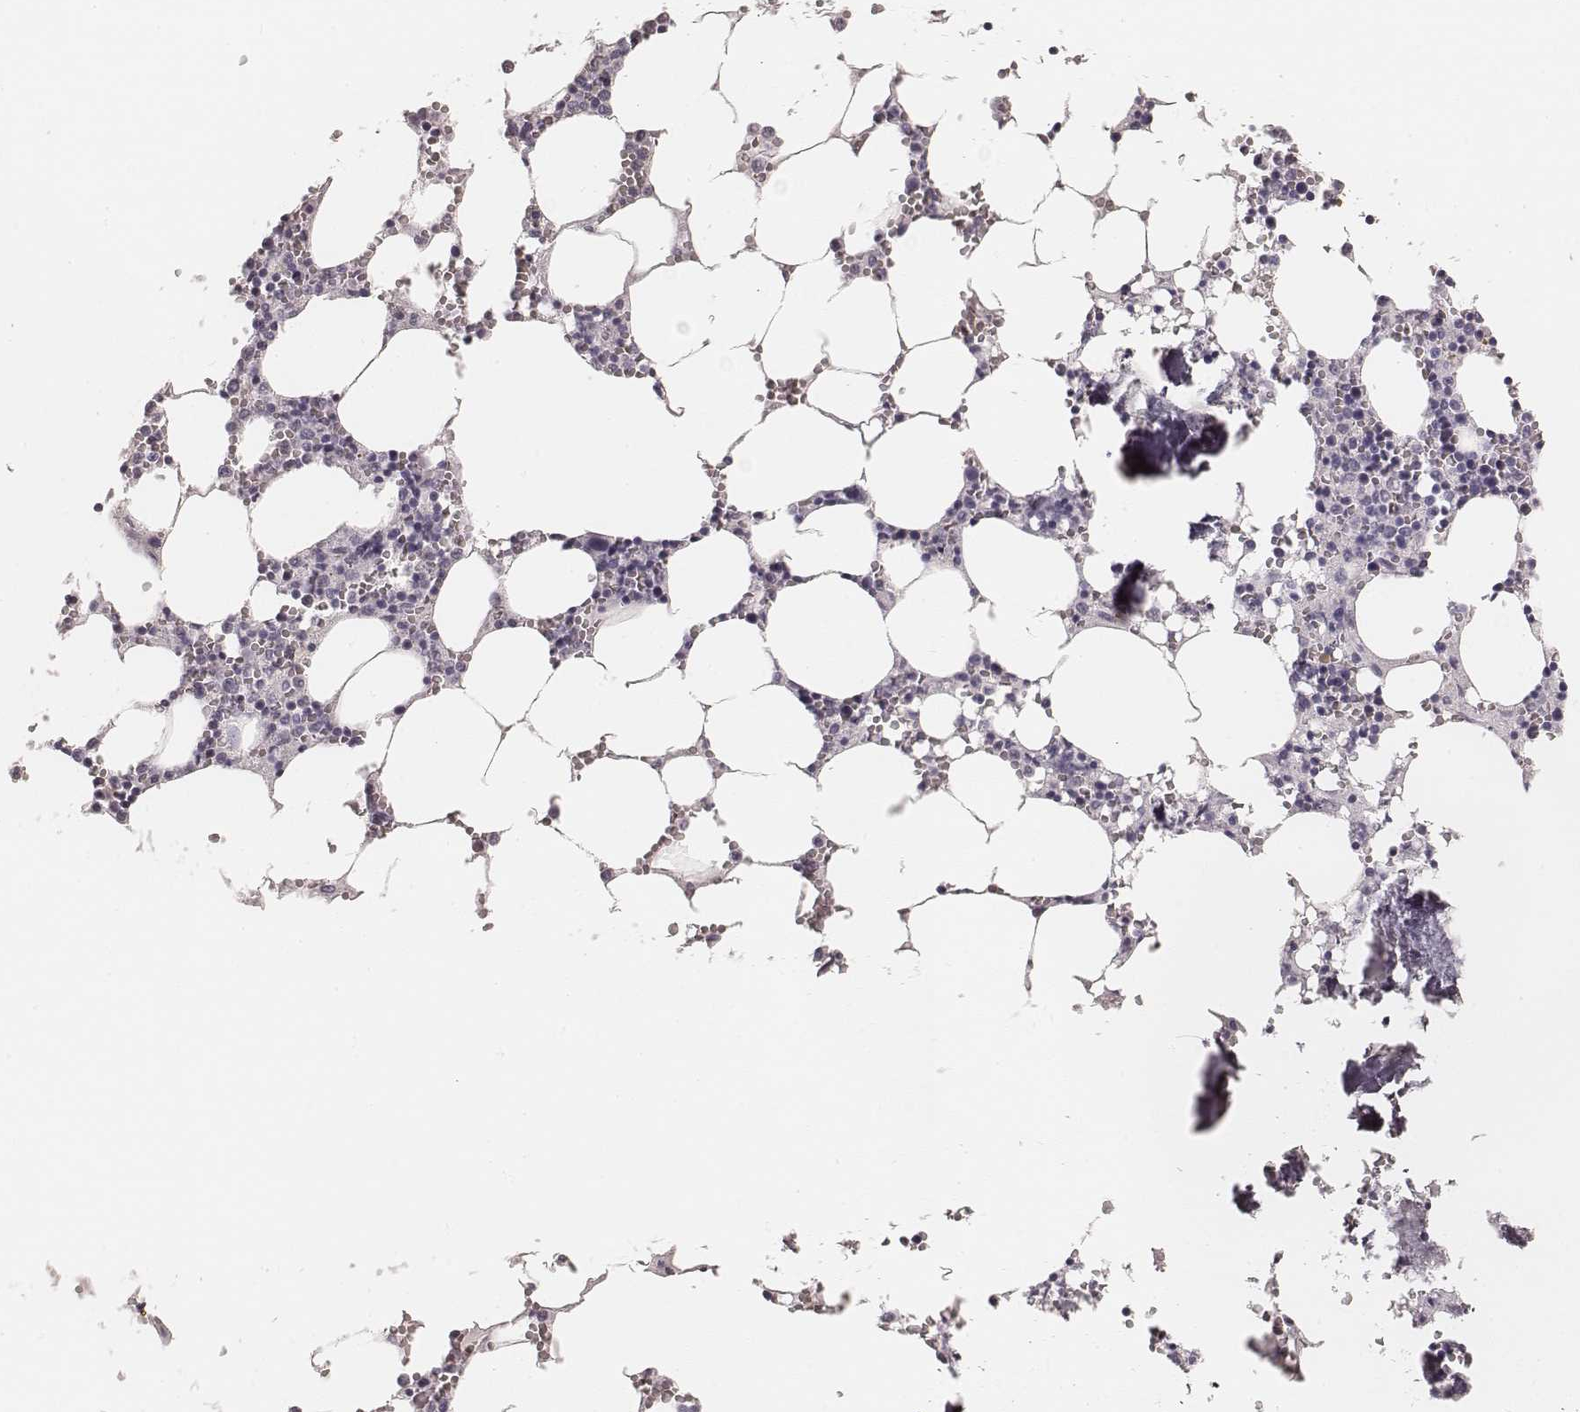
{"staining": {"intensity": "negative", "quantity": "none", "location": "none"}, "tissue": "bone marrow", "cell_type": "Hematopoietic cells", "image_type": "normal", "snomed": [{"axis": "morphology", "description": "Normal tissue, NOS"}, {"axis": "topography", "description": "Bone marrow"}], "caption": "A high-resolution photomicrograph shows IHC staining of normal bone marrow, which demonstrates no significant staining in hematopoietic cells.", "gene": "HNF4G", "patient": {"sex": "female", "age": 64}}